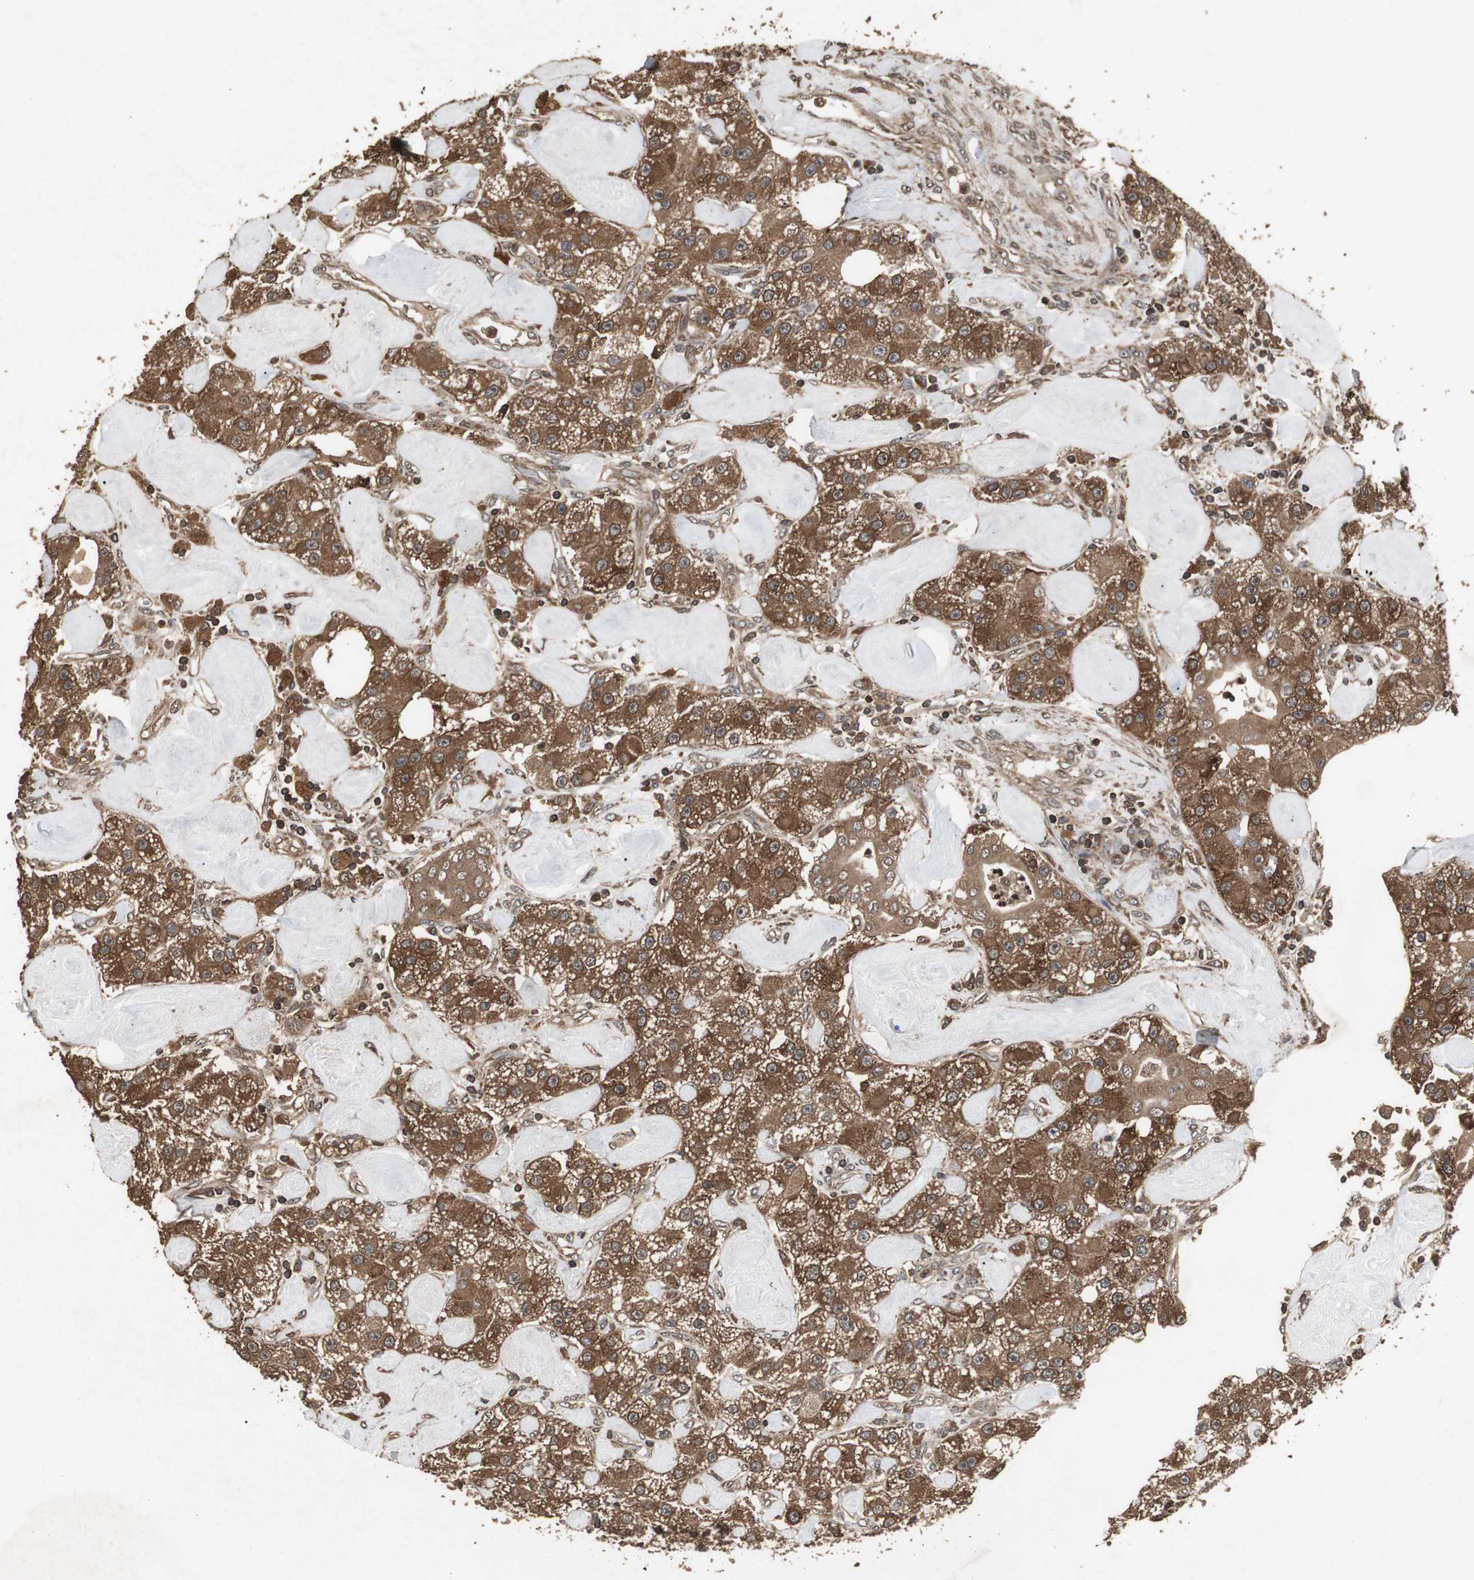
{"staining": {"intensity": "strong", "quantity": ">75%", "location": "cytoplasmic/membranous"}, "tissue": "carcinoid", "cell_type": "Tumor cells", "image_type": "cancer", "snomed": [{"axis": "morphology", "description": "Carcinoid, malignant, NOS"}, {"axis": "topography", "description": "Pancreas"}], "caption": "Brown immunohistochemical staining in human carcinoid demonstrates strong cytoplasmic/membranous staining in about >75% of tumor cells. The staining is performed using DAB (3,3'-diaminobenzidine) brown chromogen to label protein expression. The nuclei are counter-stained blue using hematoxylin.", "gene": "LAMTOR5", "patient": {"sex": "male", "age": 41}}